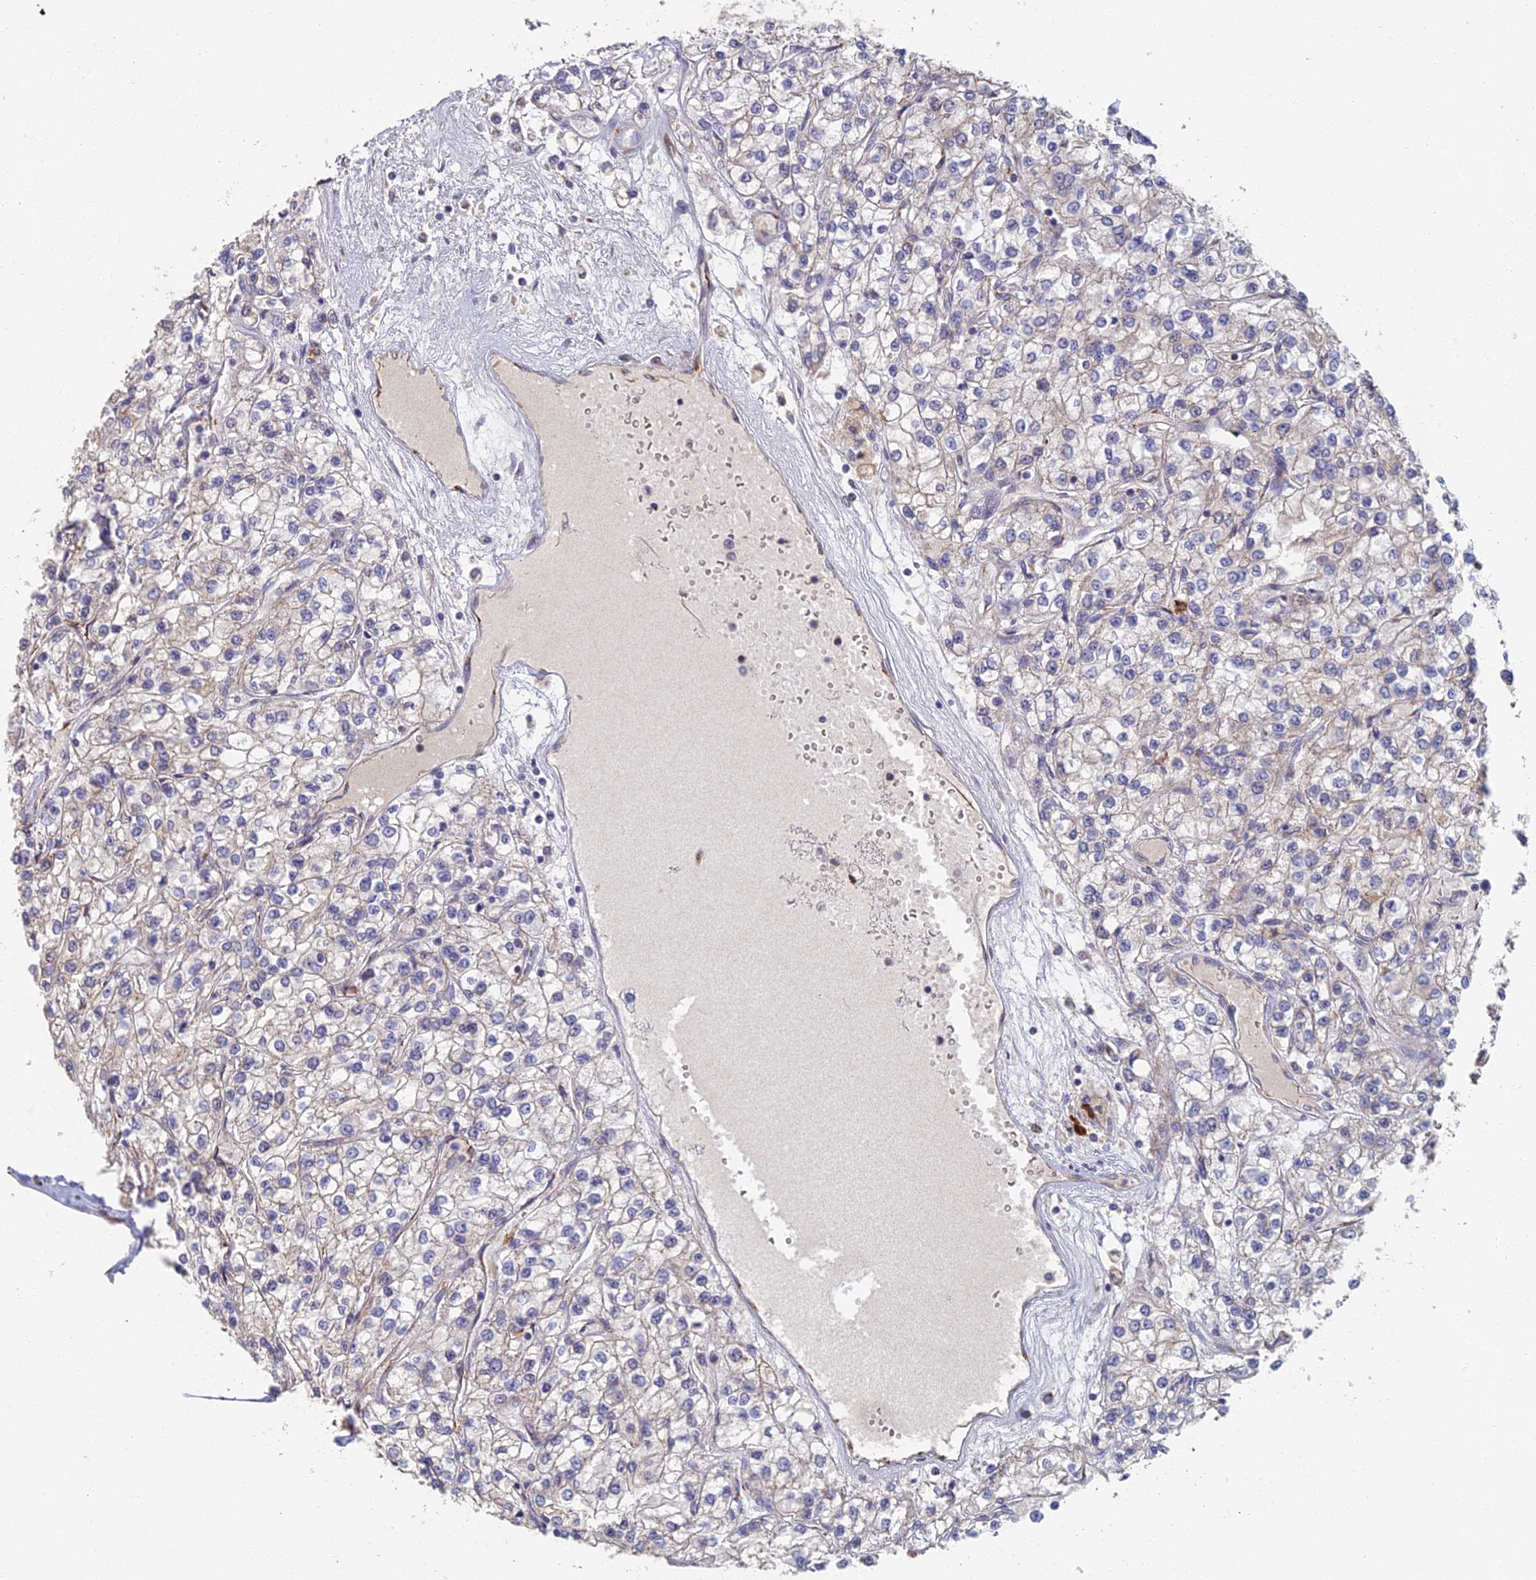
{"staining": {"intensity": "negative", "quantity": "none", "location": "none"}, "tissue": "renal cancer", "cell_type": "Tumor cells", "image_type": "cancer", "snomed": [{"axis": "morphology", "description": "Adenocarcinoma, NOS"}, {"axis": "topography", "description": "Kidney"}], "caption": "Photomicrograph shows no protein positivity in tumor cells of renal adenocarcinoma tissue.", "gene": "GPATCH1", "patient": {"sex": "male", "age": 80}}